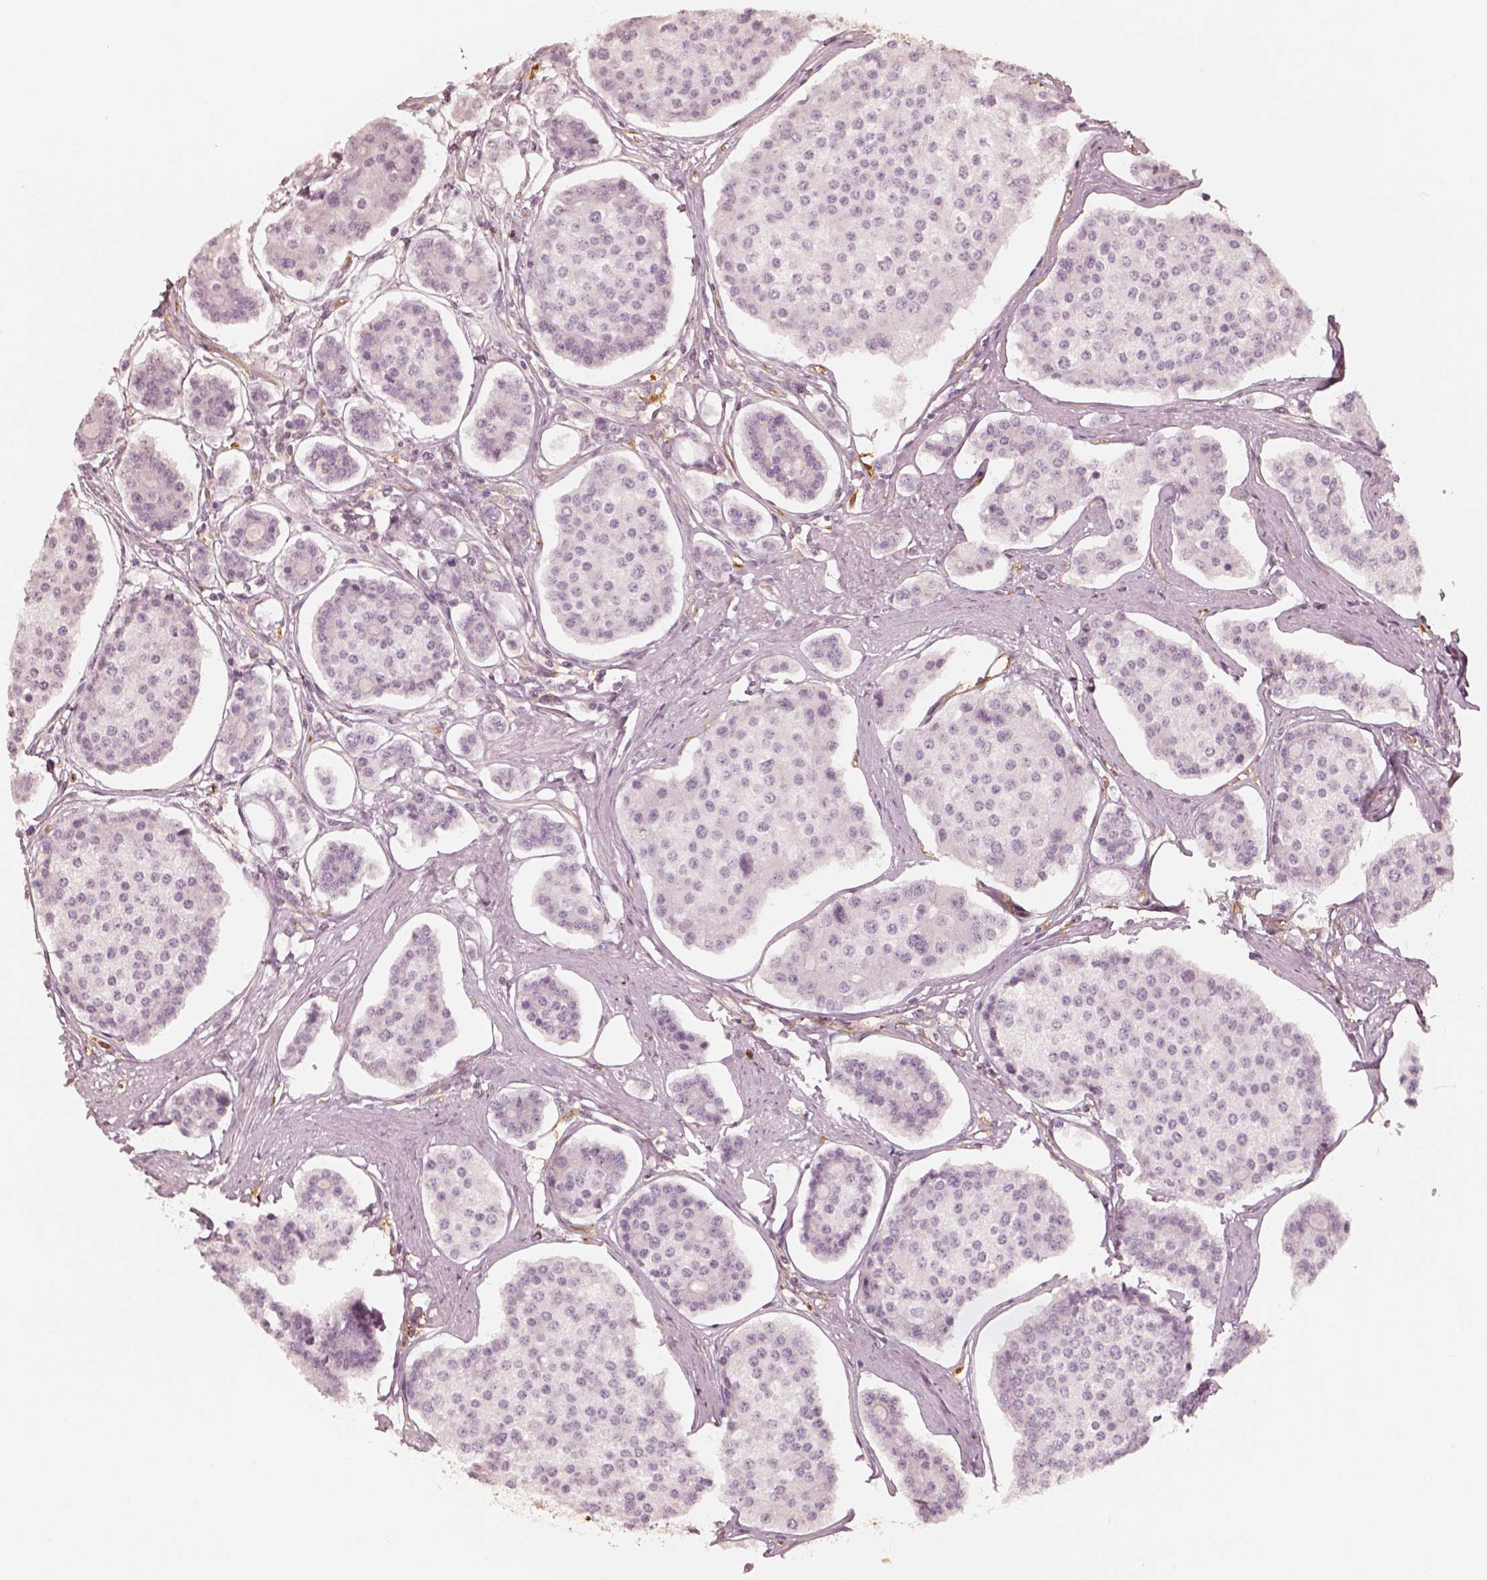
{"staining": {"intensity": "negative", "quantity": "none", "location": "none"}, "tissue": "carcinoid", "cell_type": "Tumor cells", "image_type": "cancer", "snomed": [{"axis": "morphology", "description": "Carcinoid, malignant, NOS"}, {"axis": "topography", "description": "Small intestine"}], "caption": "Tumor cells show no significant protein staining in carcinoid. Brightfield microscopy of IHC stained with DAB (3,3'-diaminobenzidine) (brown) and hematoxylin (blue), captured at high magnification.", "gene": "FSCN1", "patient": {"sex": "female", "age": 65}}